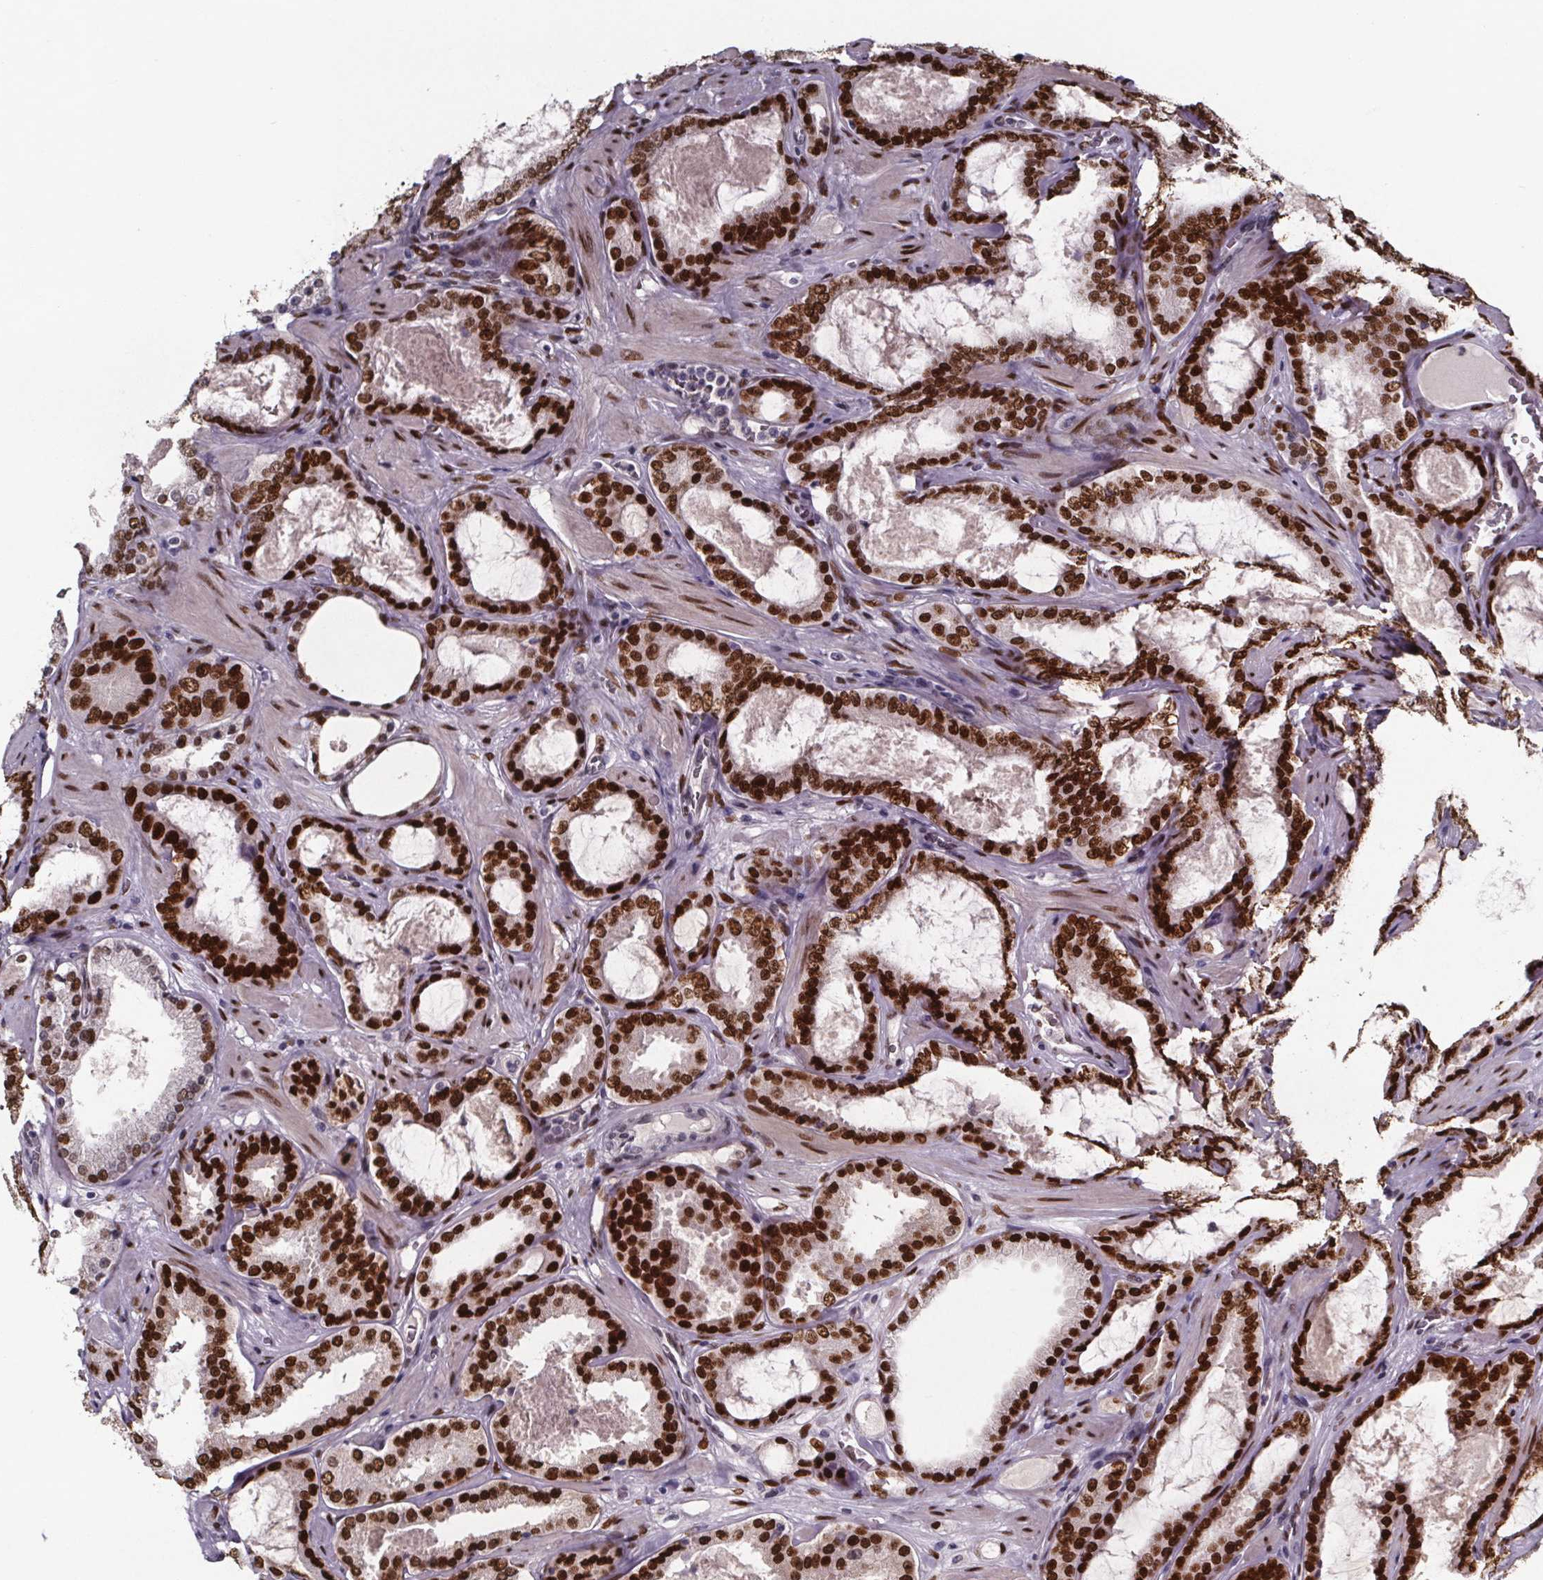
{"staining": {"intensity": "strong", "quantity": ">75%", "location": "nuclear"}, "tissue": "prostate cancer", "cell_type": "Tumor cells", "image_type": "cancer", "snomed": [{"axis": "morphology", "description": "Adenocarcinoma, High grade"}, {"axis": "topography", "description": "Prostate"}], "caption": "Strong nuclear positivity is identified in about >75% of tumor cells in prostate adenocarcinoma (high-grade).", "gene": "AR", "patient": {"sex": "male", "age": 63}}